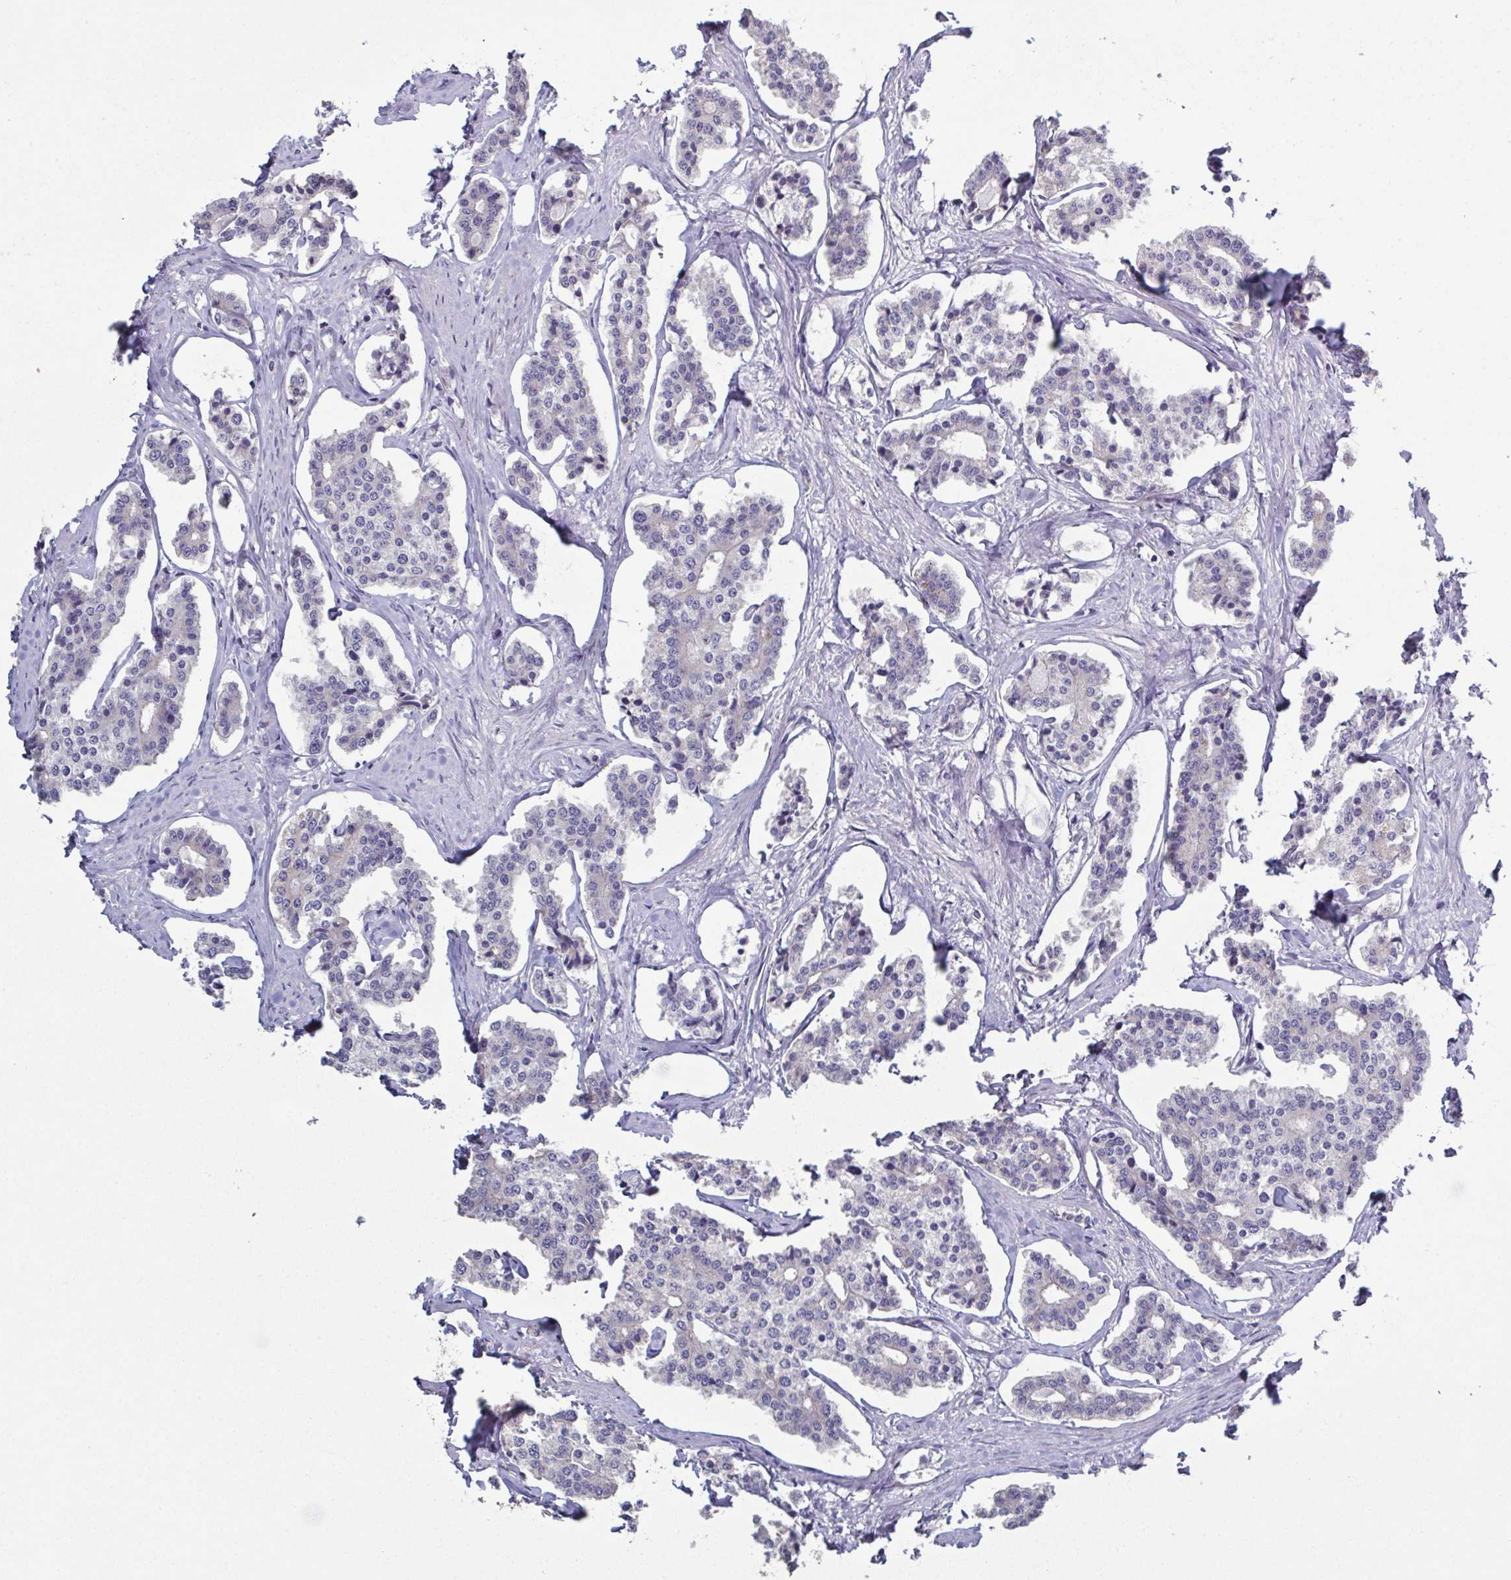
{"staining": {"intensity": "negative", "quantity": "none", "location": "none"}, "tissue": "carcinoid", "cell_type": "Tumor cells", "image_type": "cancer", "snomed": [{"axis": "morphology", "description": "Carcinoid, malignant, NOS"}, {"axis": "topography", "description": "Small intestine"}], "caption": "A high-resolution photomicrograph shows IHC staining of carcinoid, which displays no significant positivity in tumor cells.", "gene": "GLDC", "patient": {"sex": "female", "age": 65}}